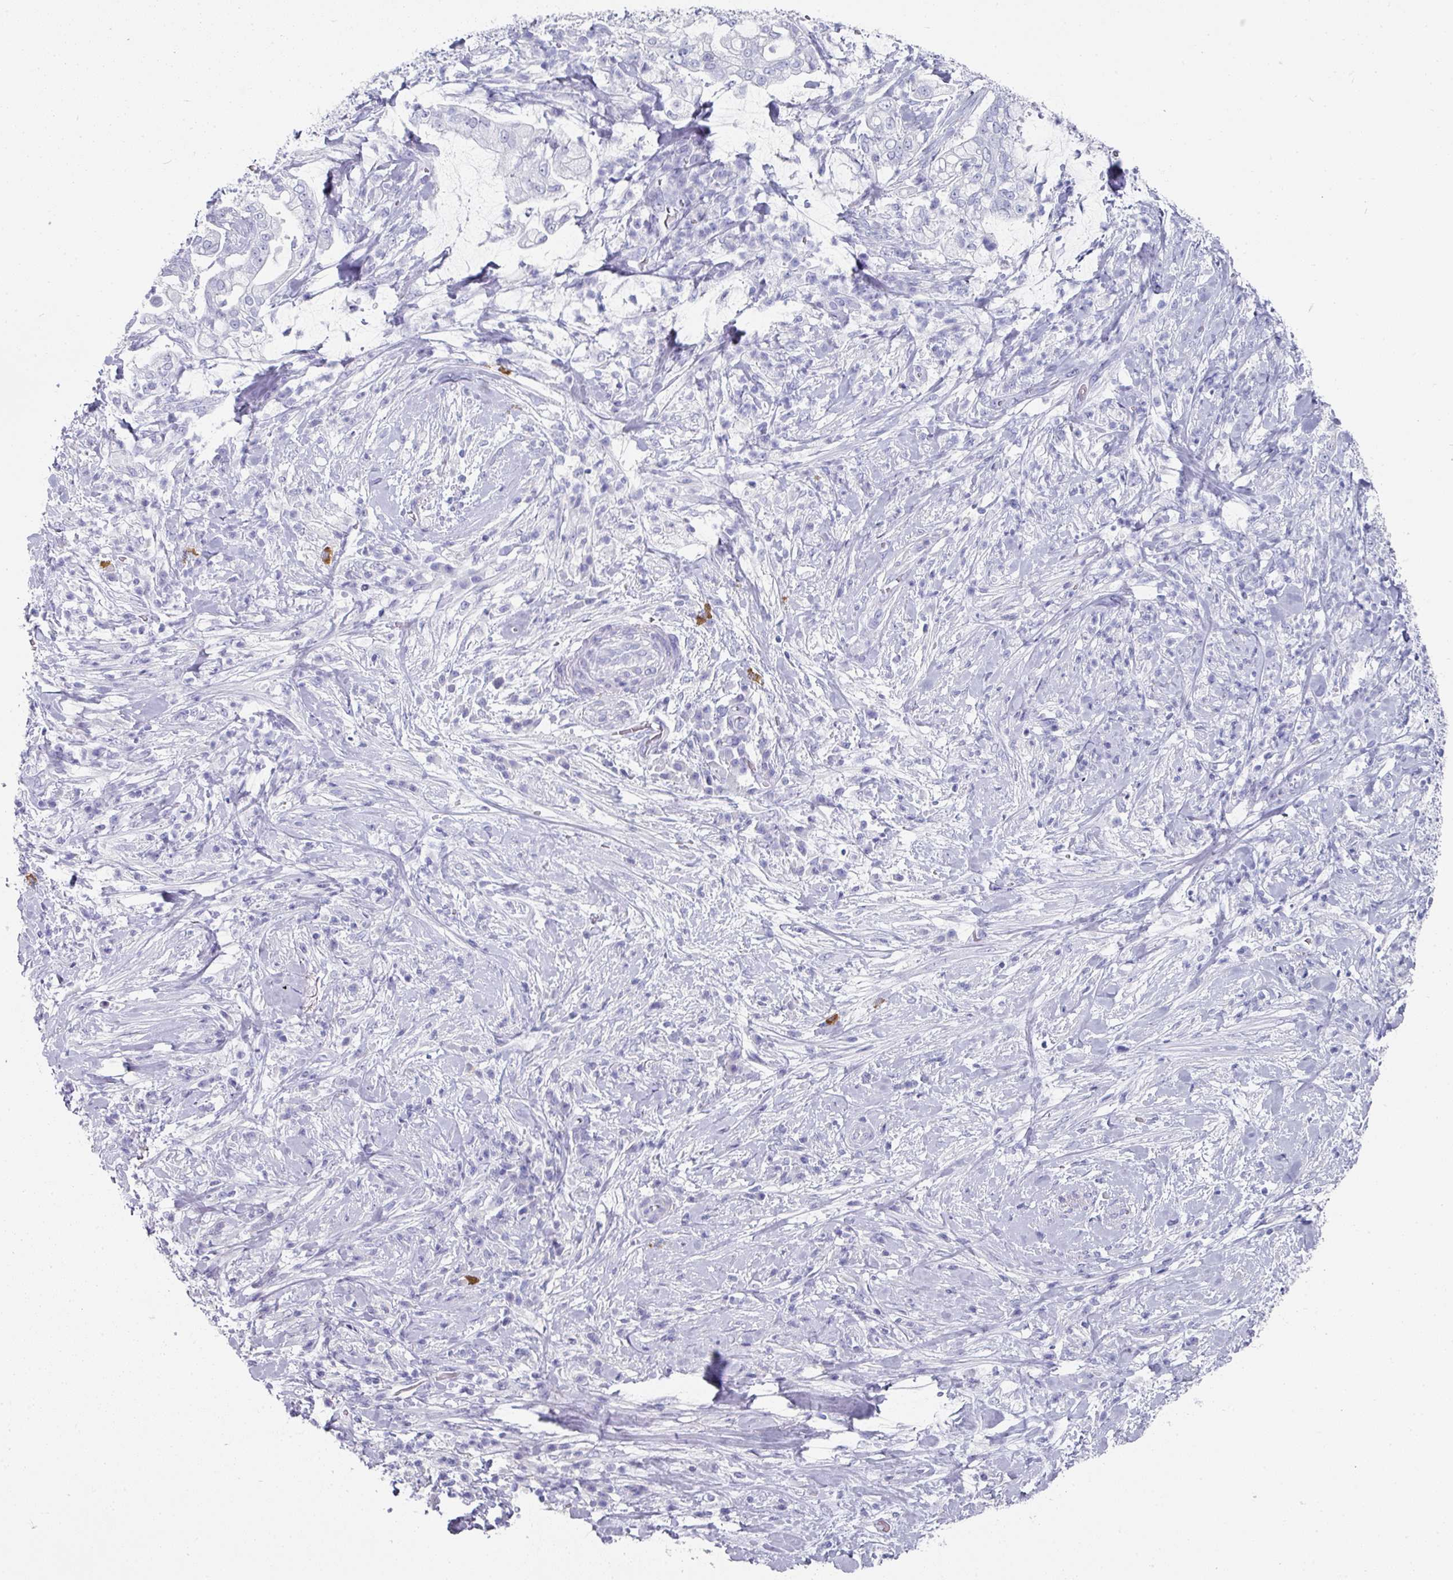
{"staining": {"intensity": "negative", "quantity": "none", "location": "none"}, "tissue": "pancreatic cancer", "cell_type": "Tumor cells", "image_type": "cancer", "snomed": [{"axis": "morphology", "description": "Adenocarcinoma, NOS"}, {"axis": "topography", "description": "Pancreas"}], "caption": "Protein analysis of pancreatic cancer exhibits no significant positivity in tumor cells.", "gene": "SETBP1", "patient": {"sex": "female", "age": 69}}